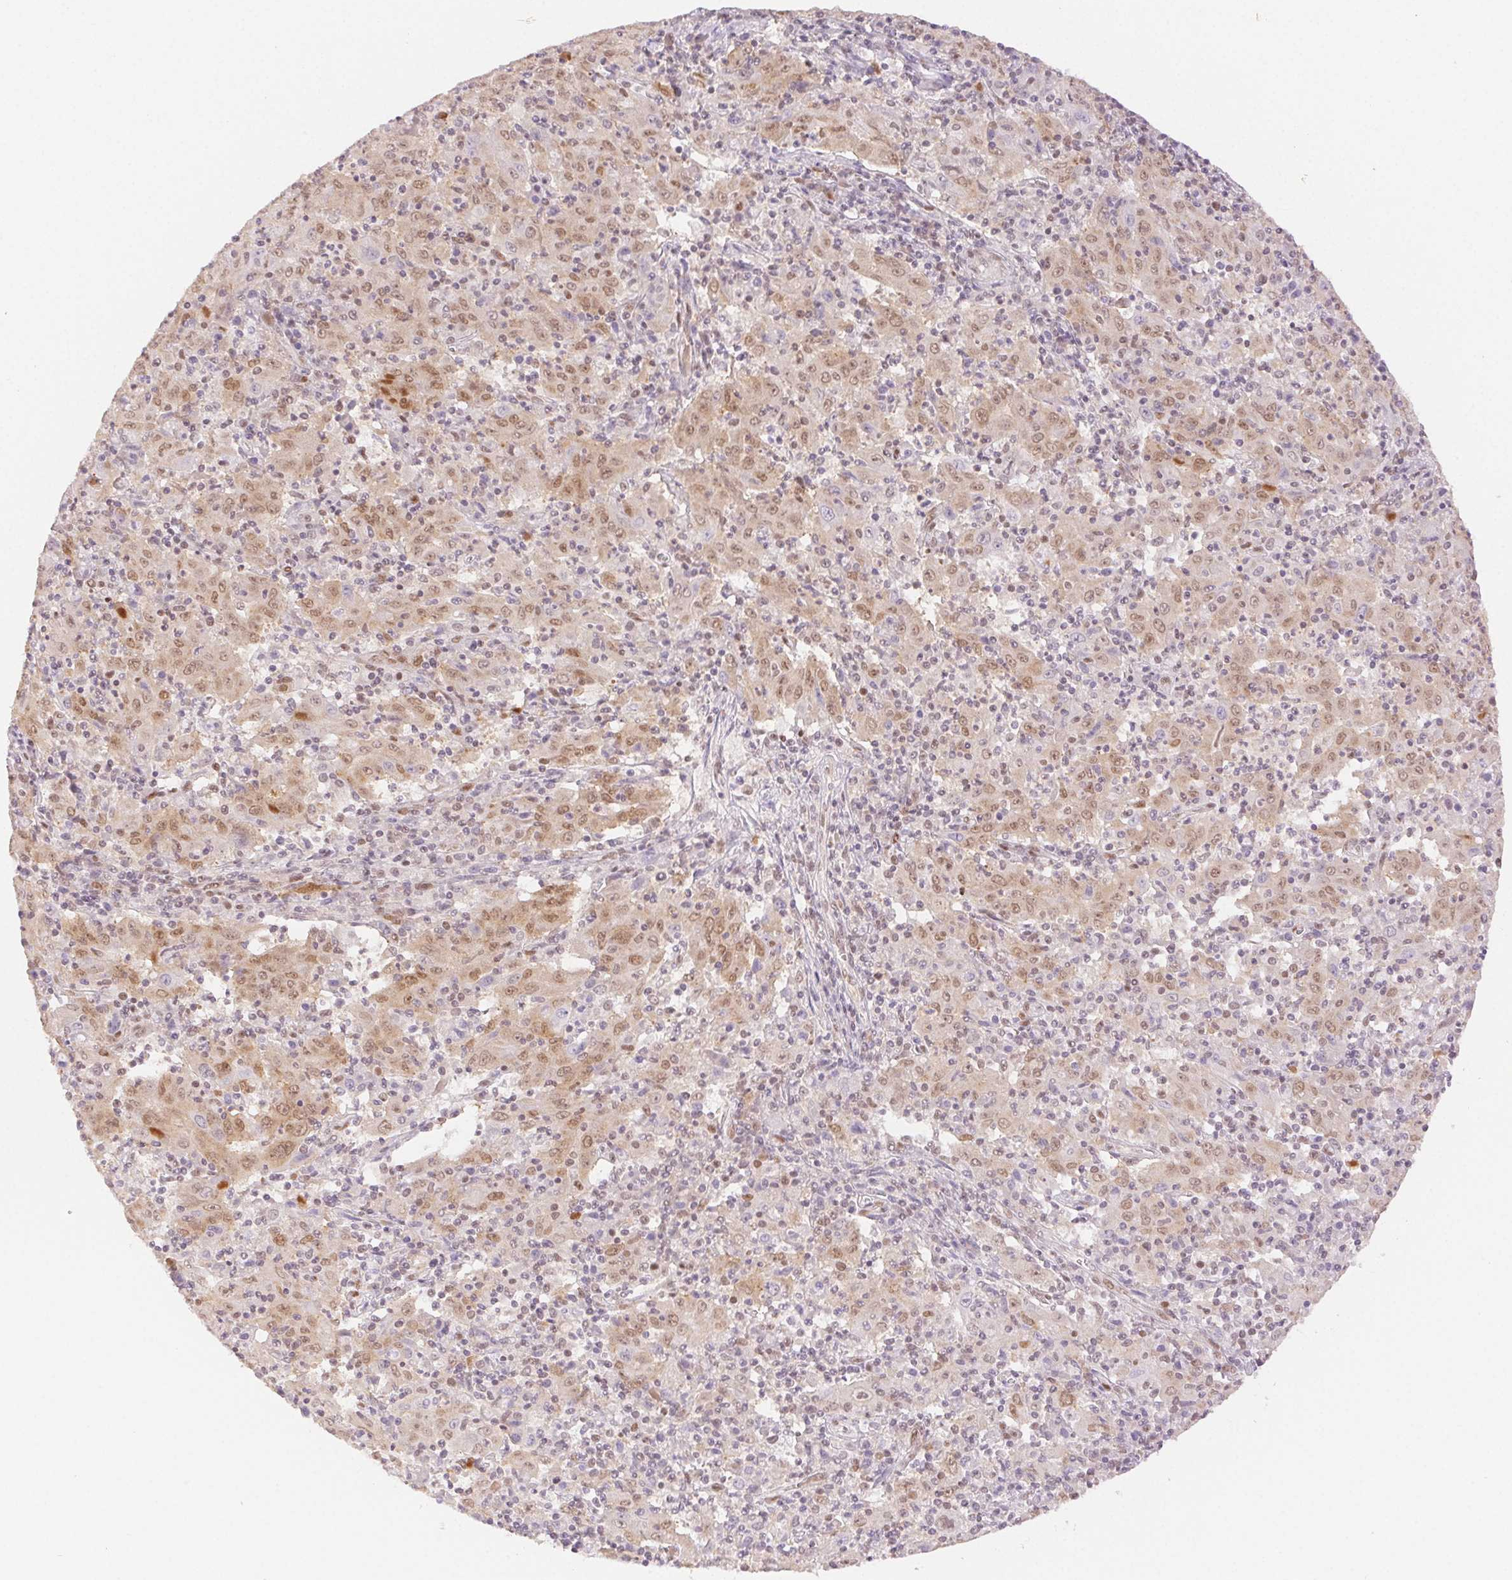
{"staining": {"intensity": "moderate", "quantity": ">75%", "location": "nuclear"}, "tissue": "pancreatic cancer", "cell_type": "Tumor cells", "image_type": "cancer", "snomed": [{"axis": "morphology", "description": "Adenocarcinoma, NOS"}, {"axis": "topography", "description": "Pancreas"}], "caption": "Protein staining displays moderate nuclear expression in approximately >75% of tumor cells in pancreatic cancer (adenocarcinoma).", "gene": "H2AZ2", "patient": {"sex": "male", "age": 63}}